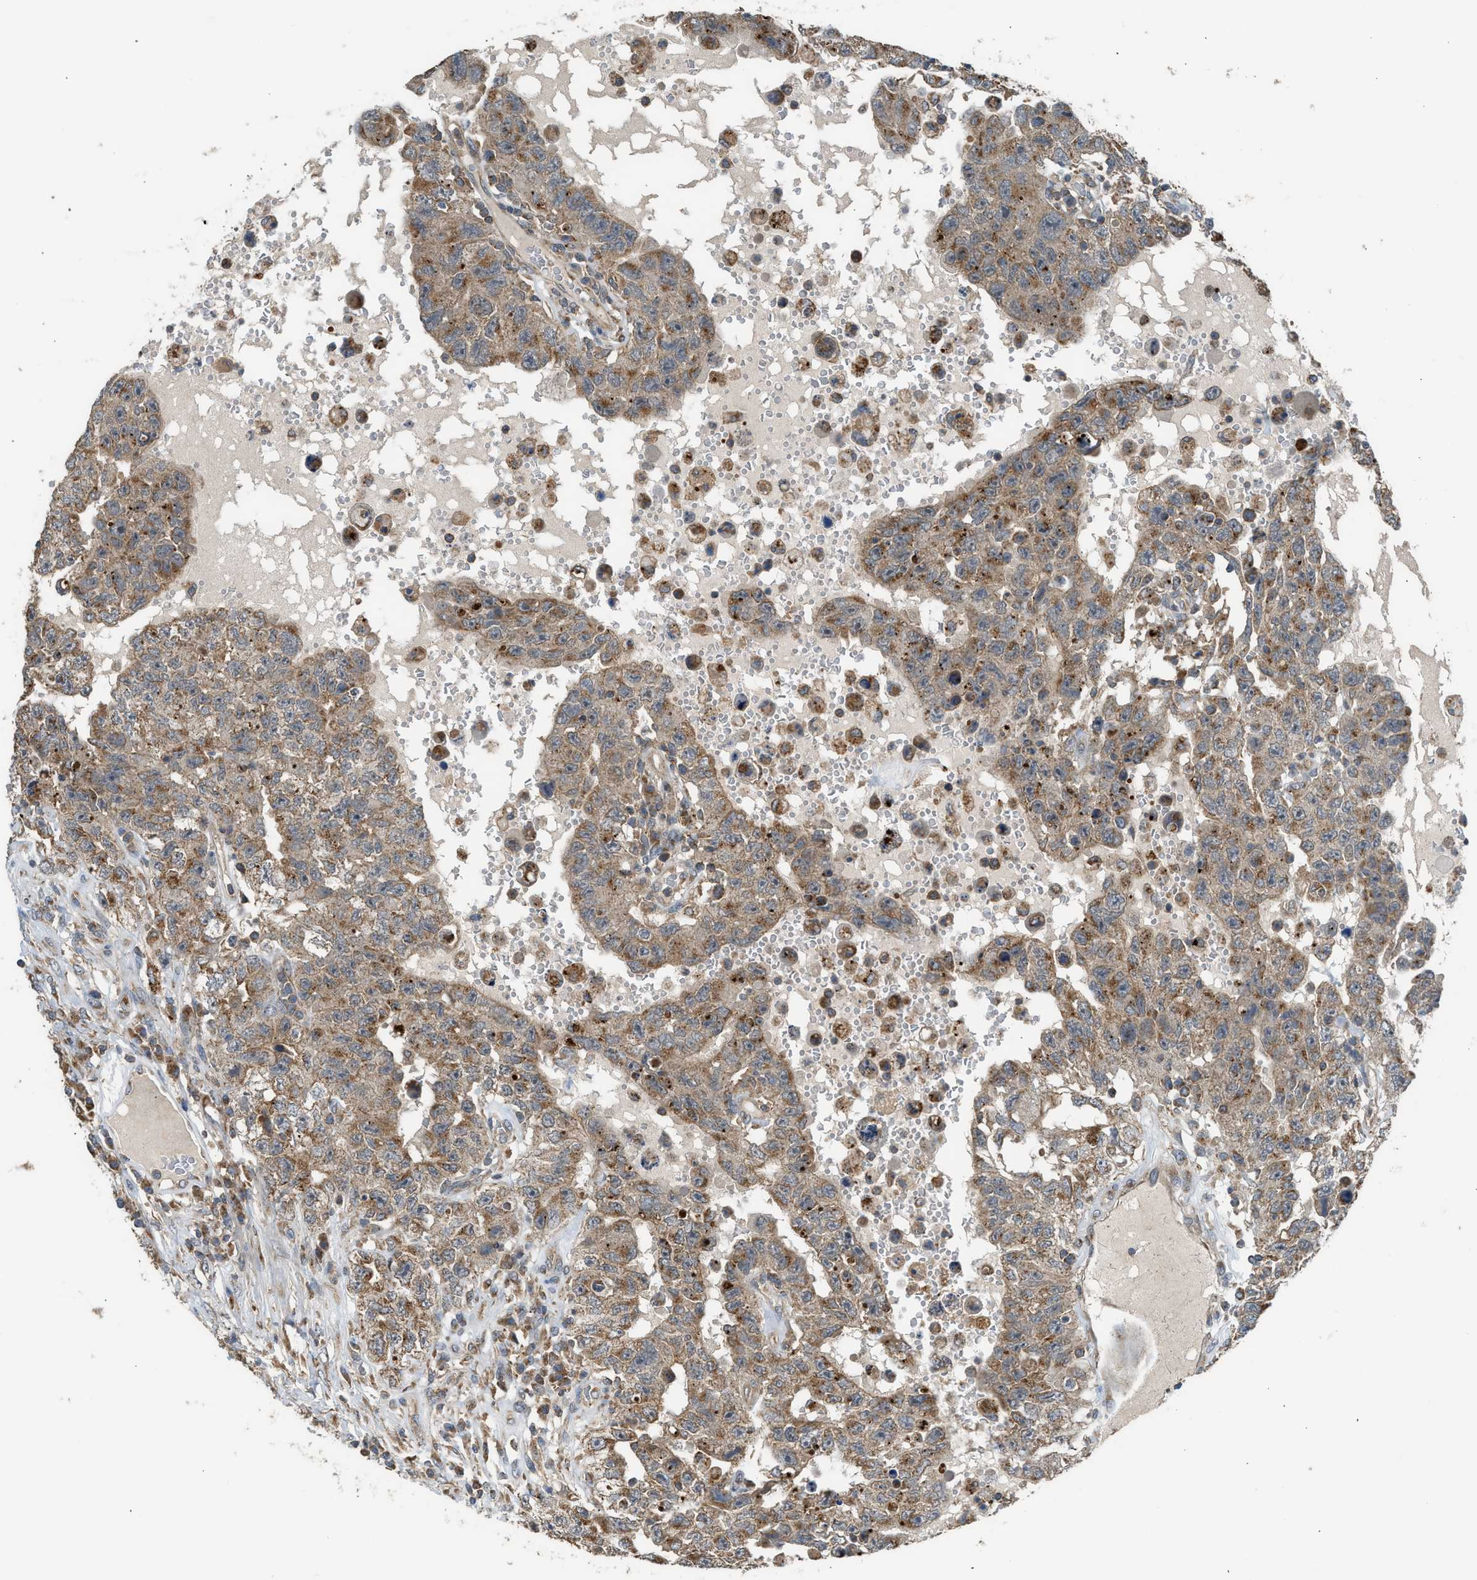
{"staining": {"intensity": "moderate", "quantity": ">75%", "location": "cytoplasmic/membranous"}, "tissue": "testis cancer", "cell_type": "Tumor cells", "image_type": "cancer", "snomed": [{"axis": "morphology", "description": "Carcinoma, Embryonal, NOS"}, {"axis": "topography", "description": "Testis"}], "caption": "Human testis embryonal carcinoma stained with a protein marker exhibits moderate staining in tumor cells.", "gene": "STARD3", "patient": {"sex": "male", "age": 26}}